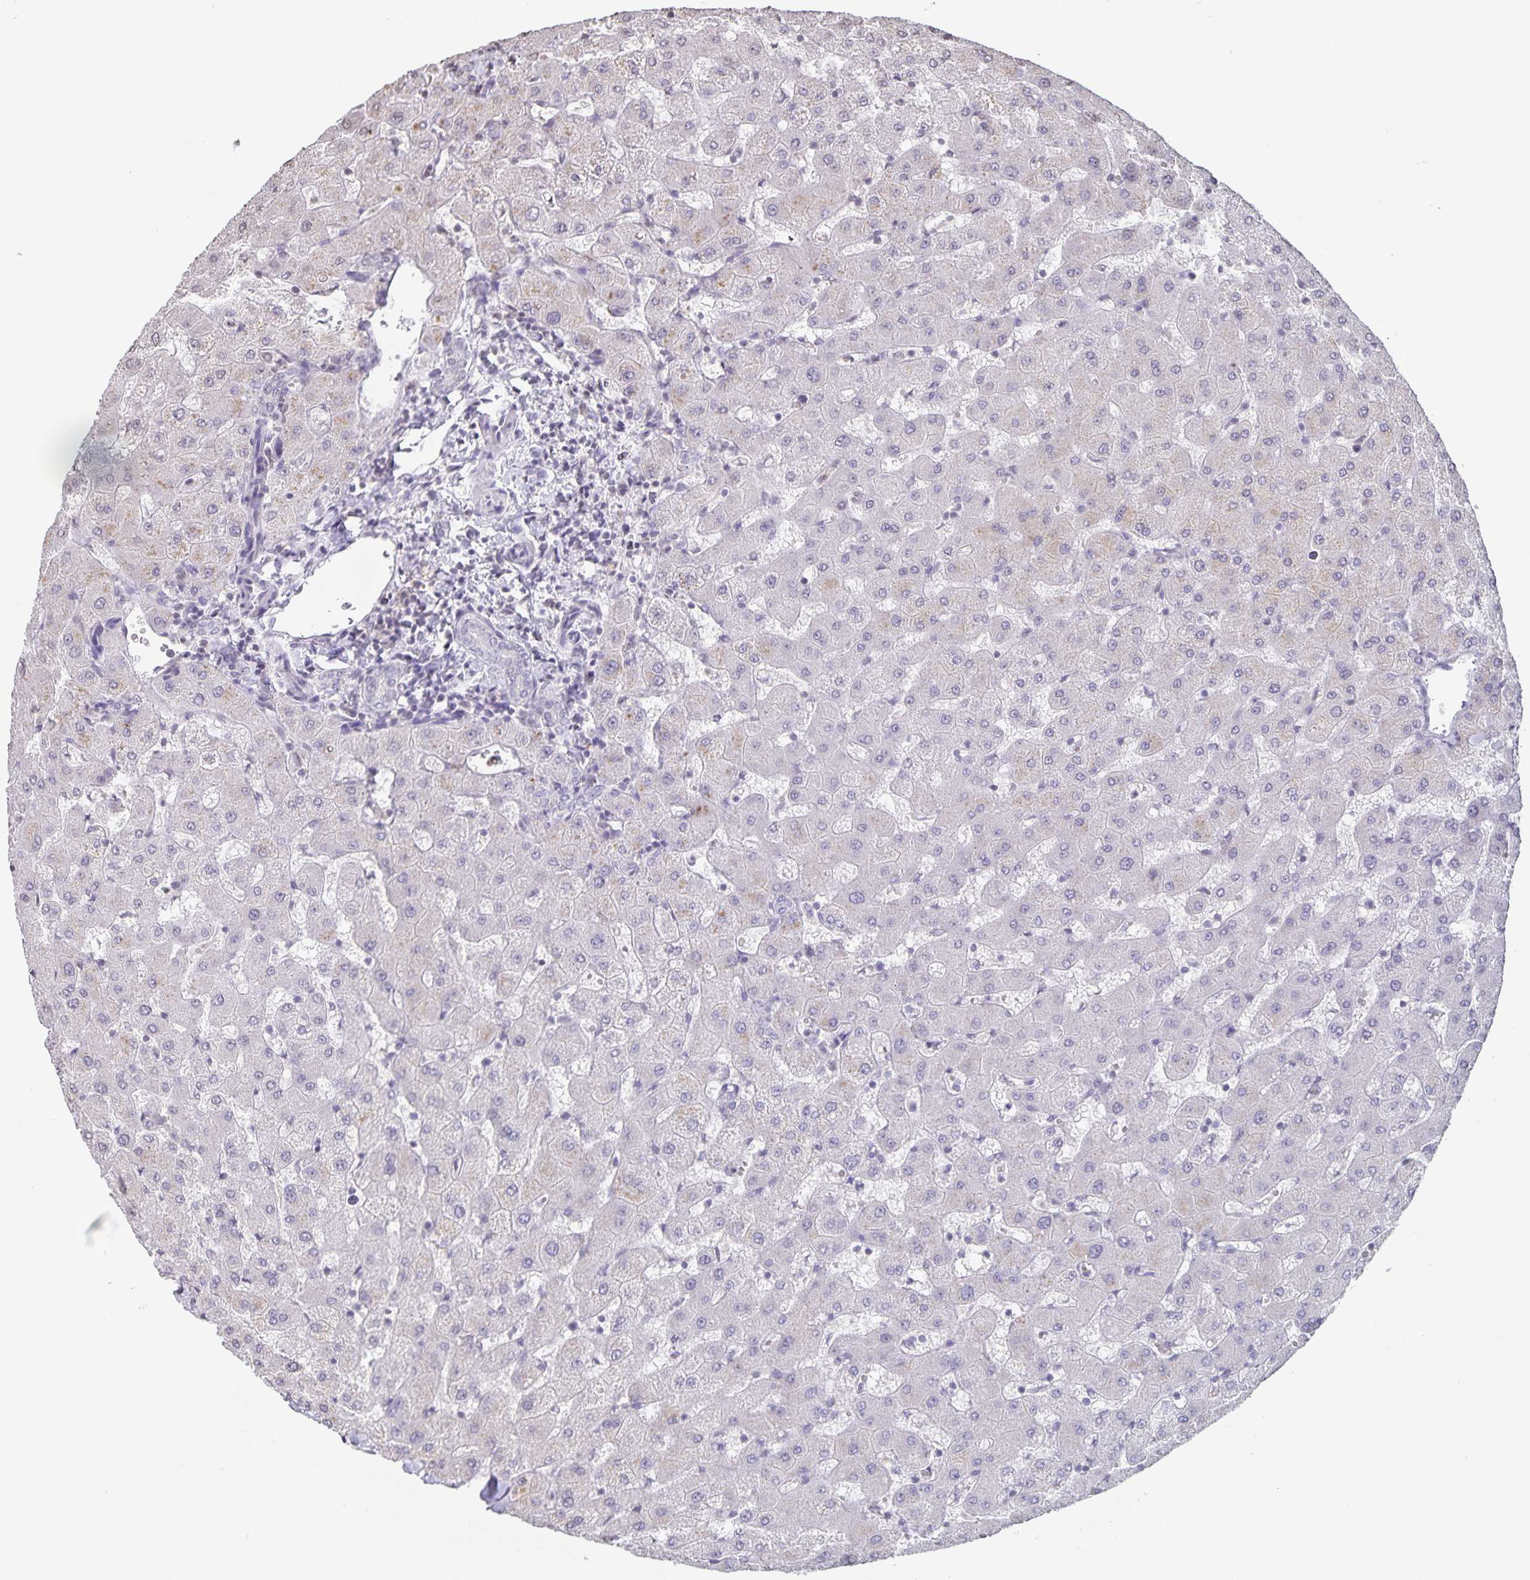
{"staining": {"intensity": "negative", "quantity": "none", "location": "none"}, "tissue": "liver", "cell_type": "Cholangiocytes", "image_type": "normal", "snomed": [{"axis": "morphology", "description": "Normal tissue, NOS"}, {"axis": "topography", "description": "Liver"}], "caption": "Immunohistochemistry (IHC) histopathology image of benign liver: human liver stained with DAB reveals no significant protein positivity in cholangiocytes. (DAB (3,3'-diaminobenzidine) immunohistochemistry with hematoxylin counter stain).", "gene": "AQP4", "patient": {"sex": "female", "age": 63}}